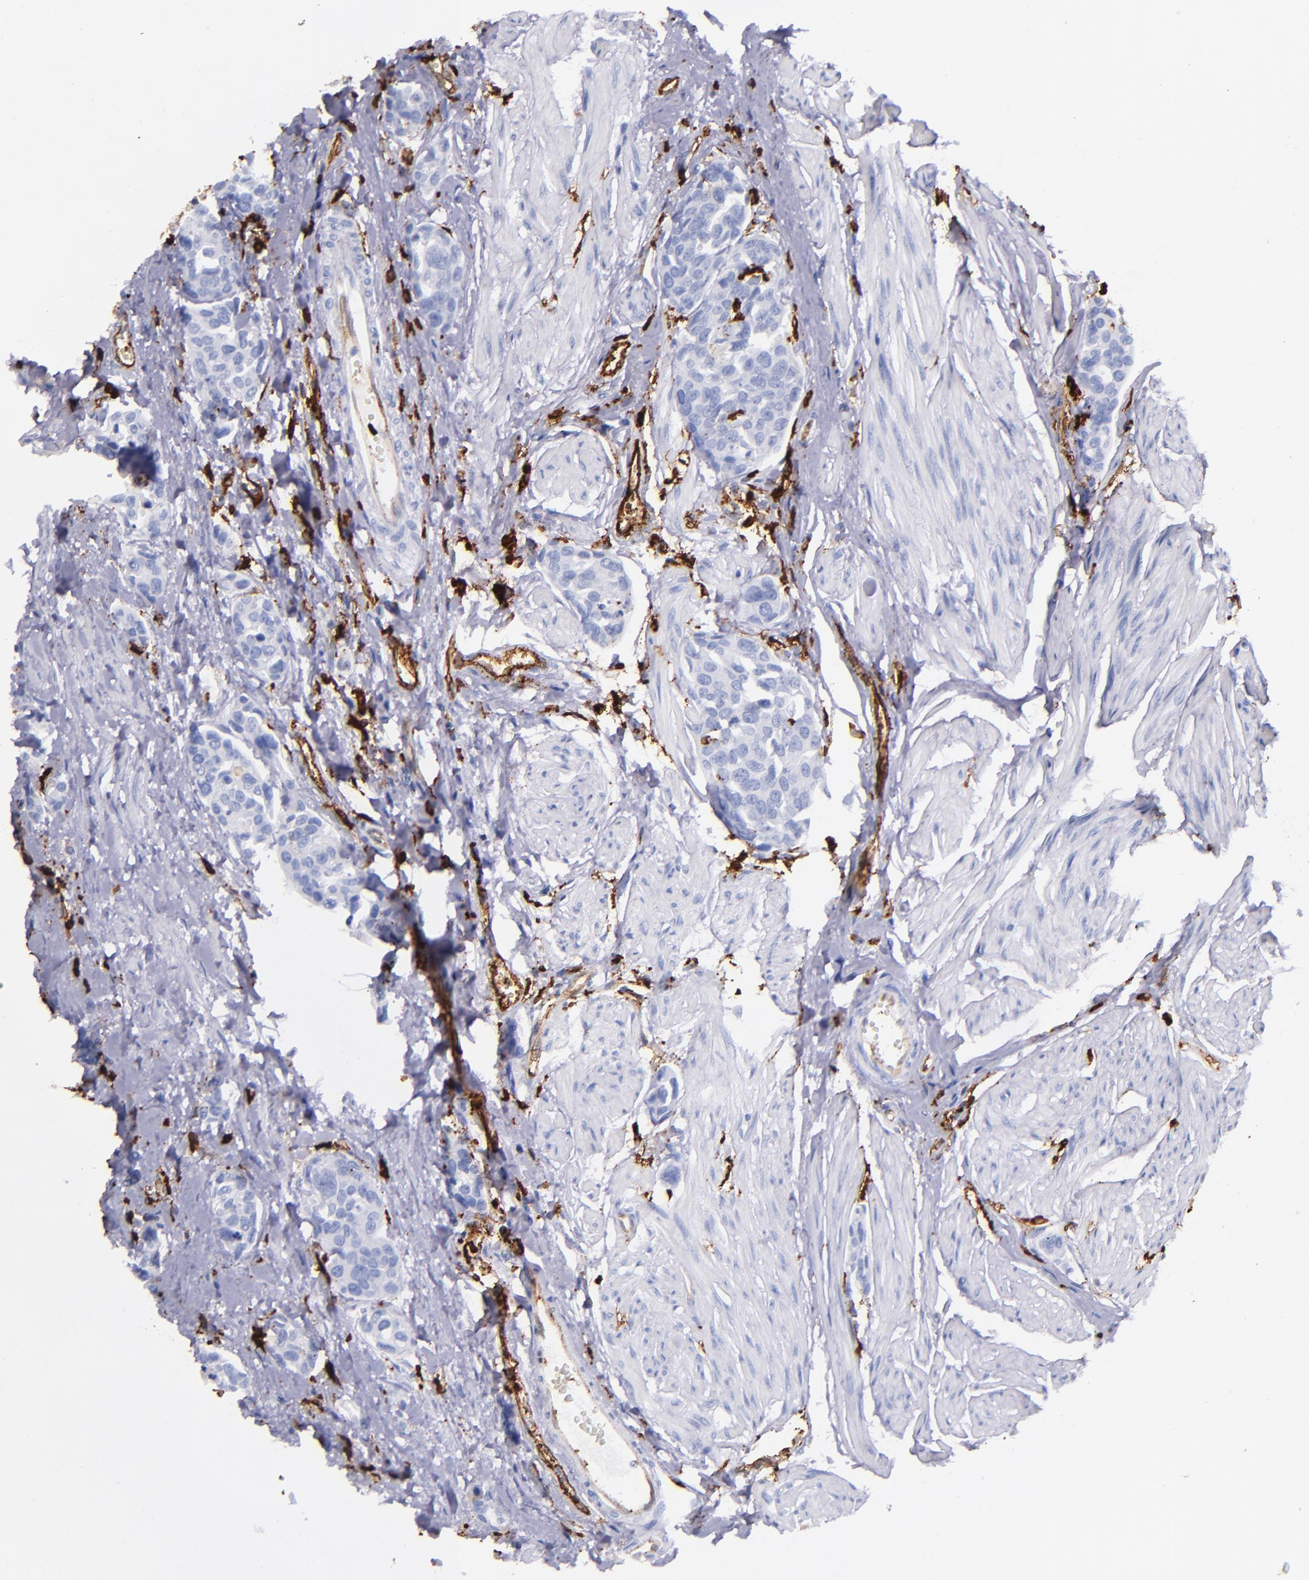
{"staining": {"intensity": "weak", "quantity": "<25%", "location": "cytoplasmic/membranous"}, "tissue": "urothelial cancer", "cell_type": "Tumor cells", "image_type": "cancer", "snomed": [{"axis": "morphology", "description": "Urothelial carcinoma, High grade"}, {"axis": "topography", "description": "Urinary bladder"}], "caption": "A micrograph of human urothelial cancer is negative for staining in tumor cells. (Stains: DAB (3,3'-diaminobenzidine) immunohistochemistry (IHC) with hematoxylin counter stain, Microscopy: brightfield microscopy at high magnification).", "gene": "HLA-DRA", "patient": {"sex": "male", "age": 78}}